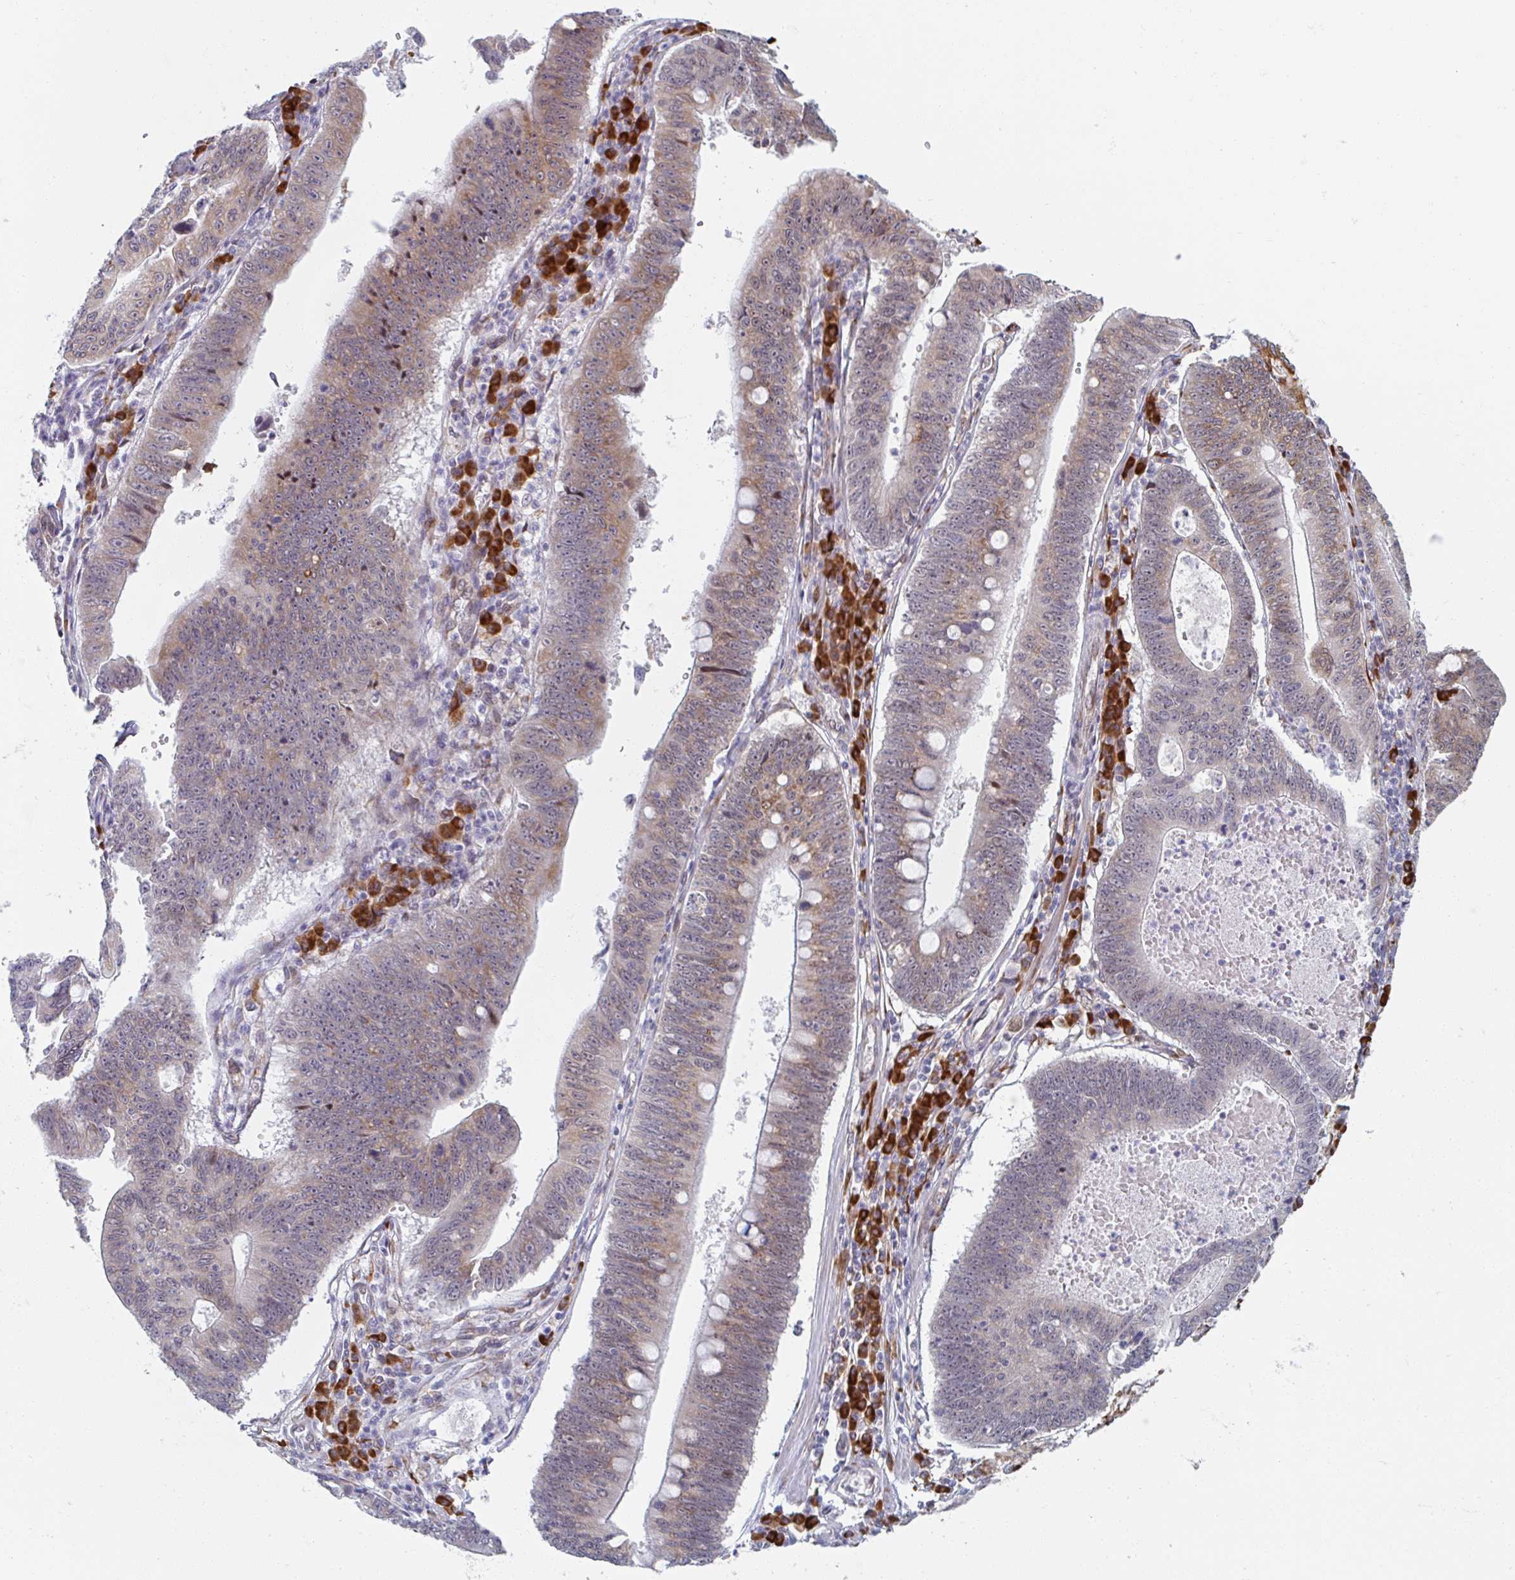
{"staining": {"intensity": "moderate", "quantity": "25%-75%", "location": "cytoplasmic/membranous"}, "tissue": "stomach cancer", "cell_type": "Tumor cells", "image_type": "cancer", "snomed": [{"axis": "morphology", "description": "Adenocarcinoma, NOS"}, {"axis": "topography", "description": "Stomach"}], "caption": "A high-resolution image shows immunohistochemistry (IHC) staining of stomach cancer (adenocarcinoma), which shows moderate cytoplasmic/membranous expression in approximately 25%-75% of tumor cells. (Stains: DAB (3,3'-diaminobenzidine) in brown, nuclei in blue, Microscopy: brightfield microscopy at high magnification).", "gene": "TRAPPC10", "patient": {"sex": "male", "age": 59}}